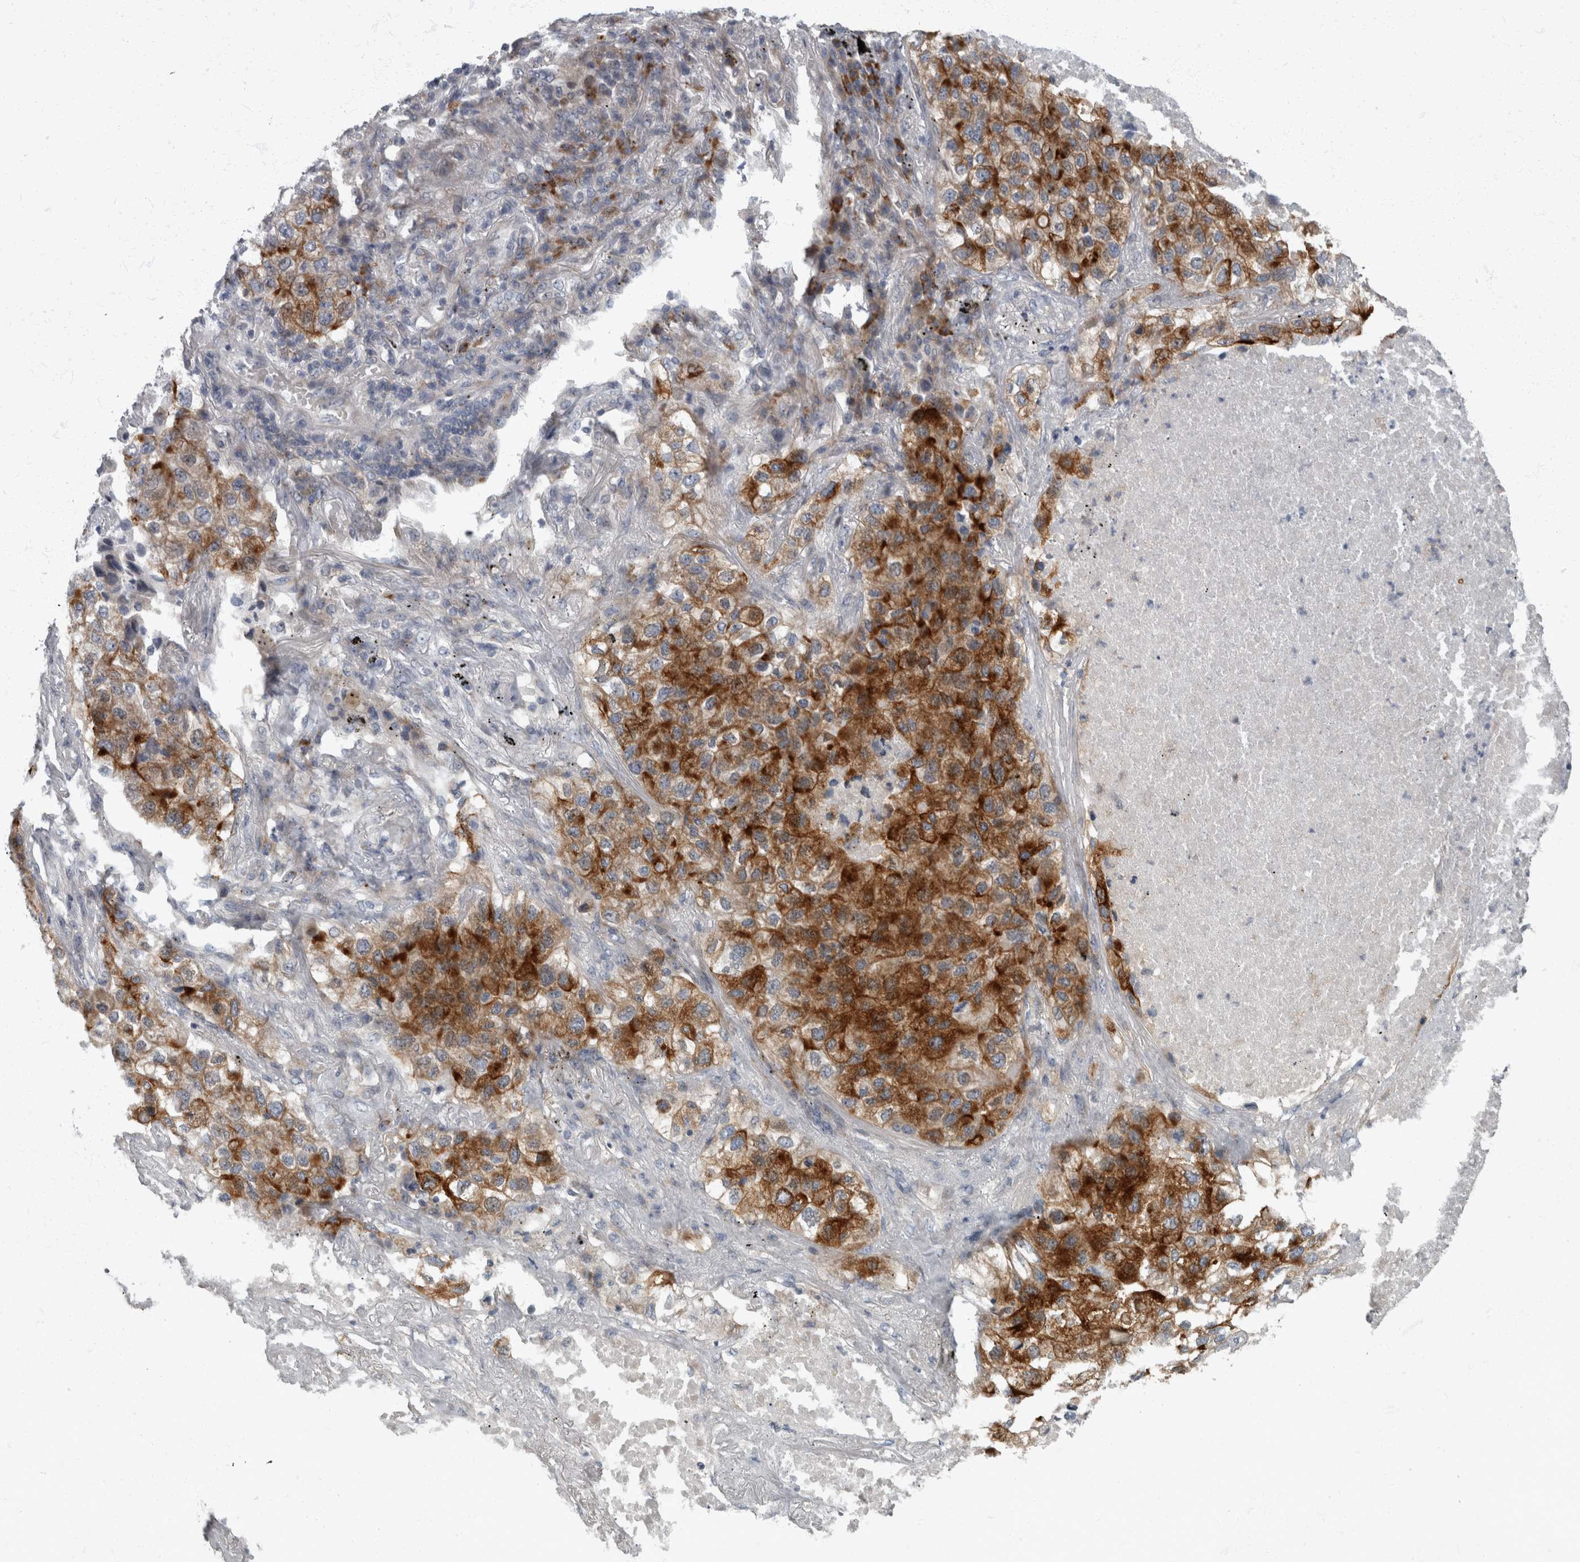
{"staining": {"intensity": "strong", "quantity": ">75%", "location": "cytoplasmic/membranous"}, "tissue": "lung cancer", "cell_type": "Tumor cells", "image_type": "cancer", "snomed": [{"axis": "morphology", "description": "Adenocarcinoma, NOS"}, {"axis": "topography", "description": "Lung"}], "caption": "This histopathology image exhibits lung cancer stained with IHC to label a protein in brown. The cytoplasmic/membranous of tumor cells show strong positivity for the protein. Nuclei are counter-stained blue.", "gene": "CDC42BPG", "patient": {"sex": "male", "age": 63}}